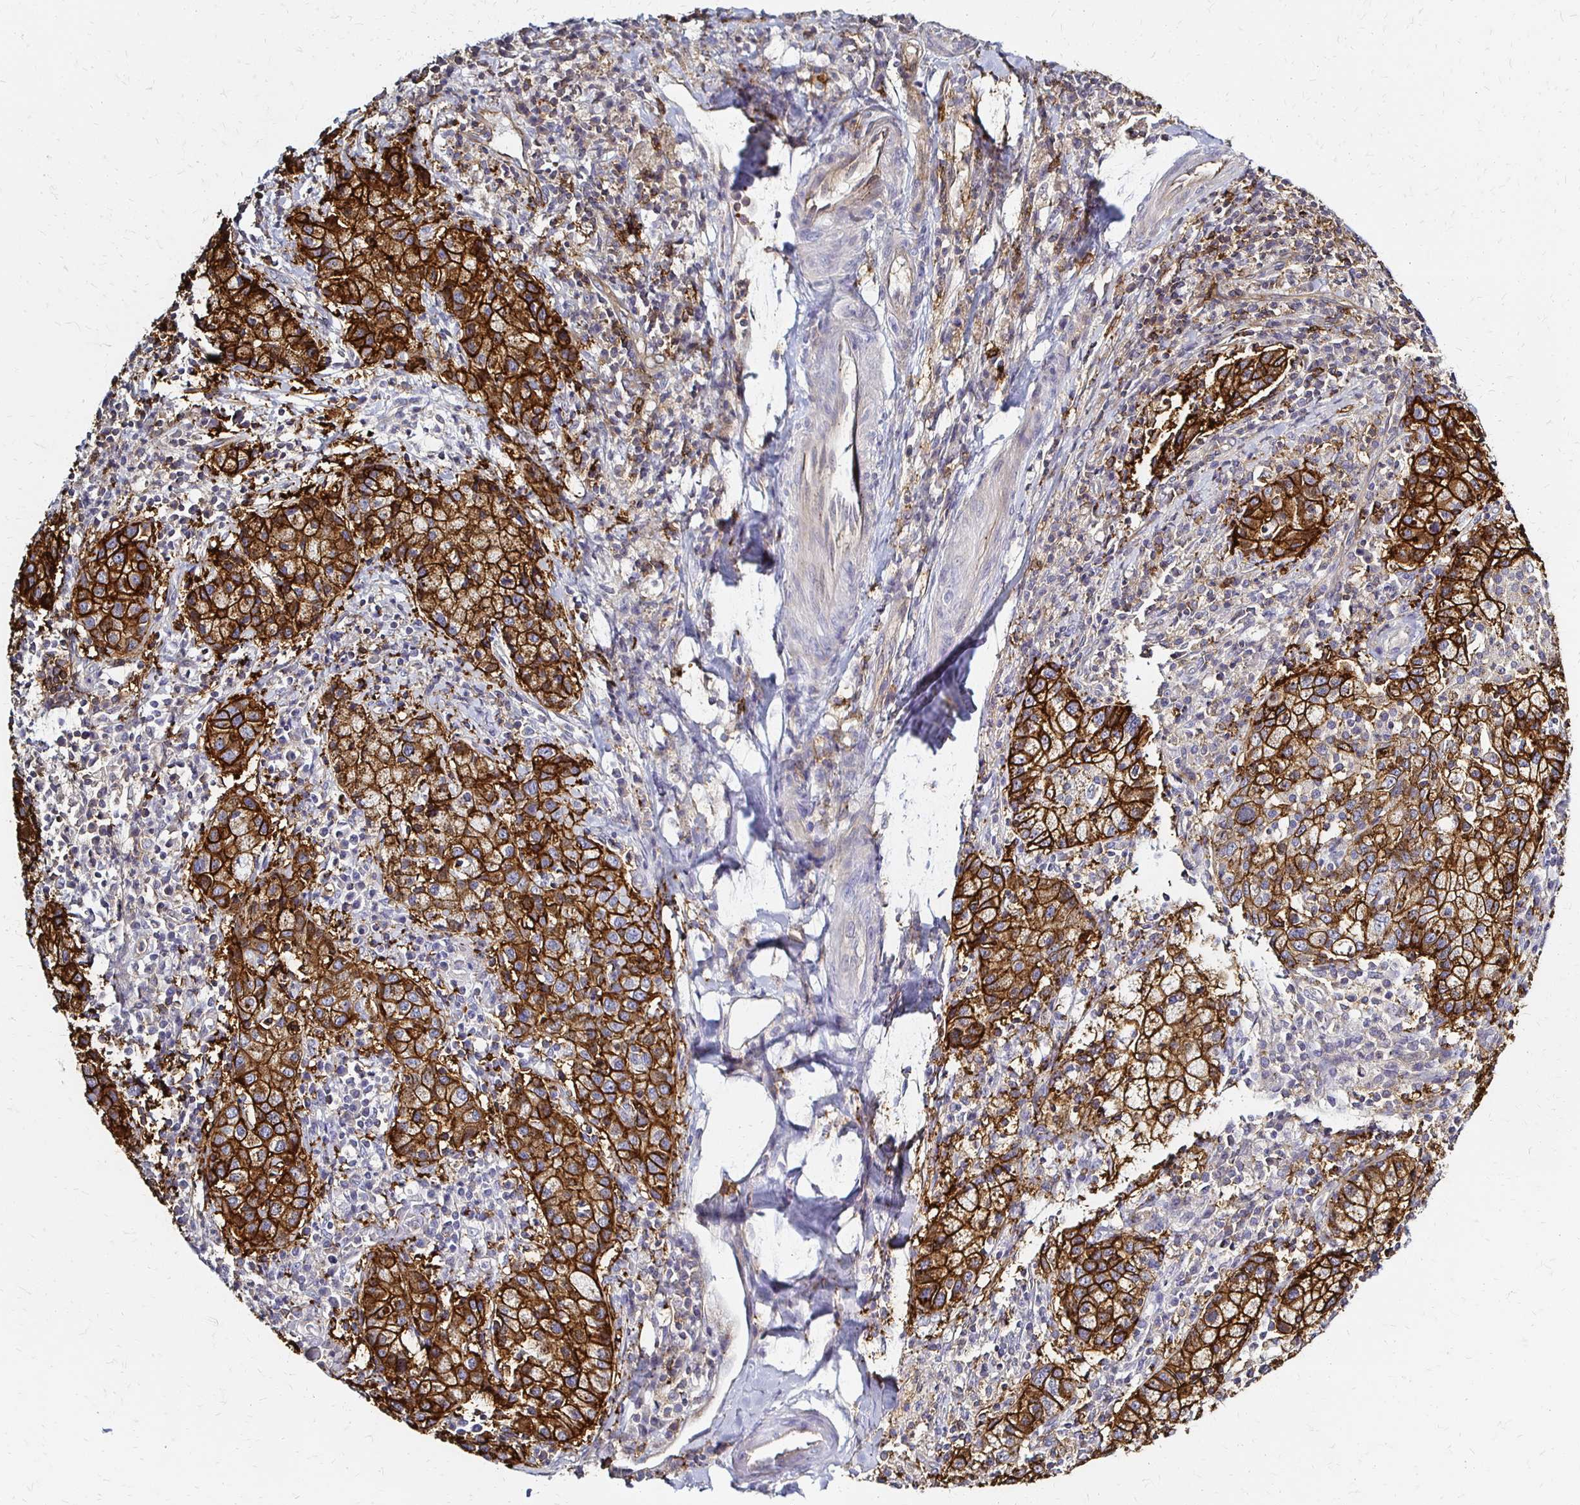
{"staining": {"intensity": "strong", "quantity": ">75%", "location": "cytoplasmic/membranous"}, "tissue": "cervical cancer", "cell_type": "Tumor cells", "image_type": "cancer", "snomed": [{"axis": "morphology", "description": "Normal tissue, NOS"}, {"axis": "morphology", "description": "Adenocarcinoma, NOS"}, {"axis": "topography", "description": "Cervix"}], "caption": "Cervical adenocarcinoma tissue displays strong cytoplasmic/membranous staining in approximately >75% of tumor cells, visualized by immunohistochemistry.", "gene": "SLC9A9", "patient": {"sex": "female", "age": 44}}